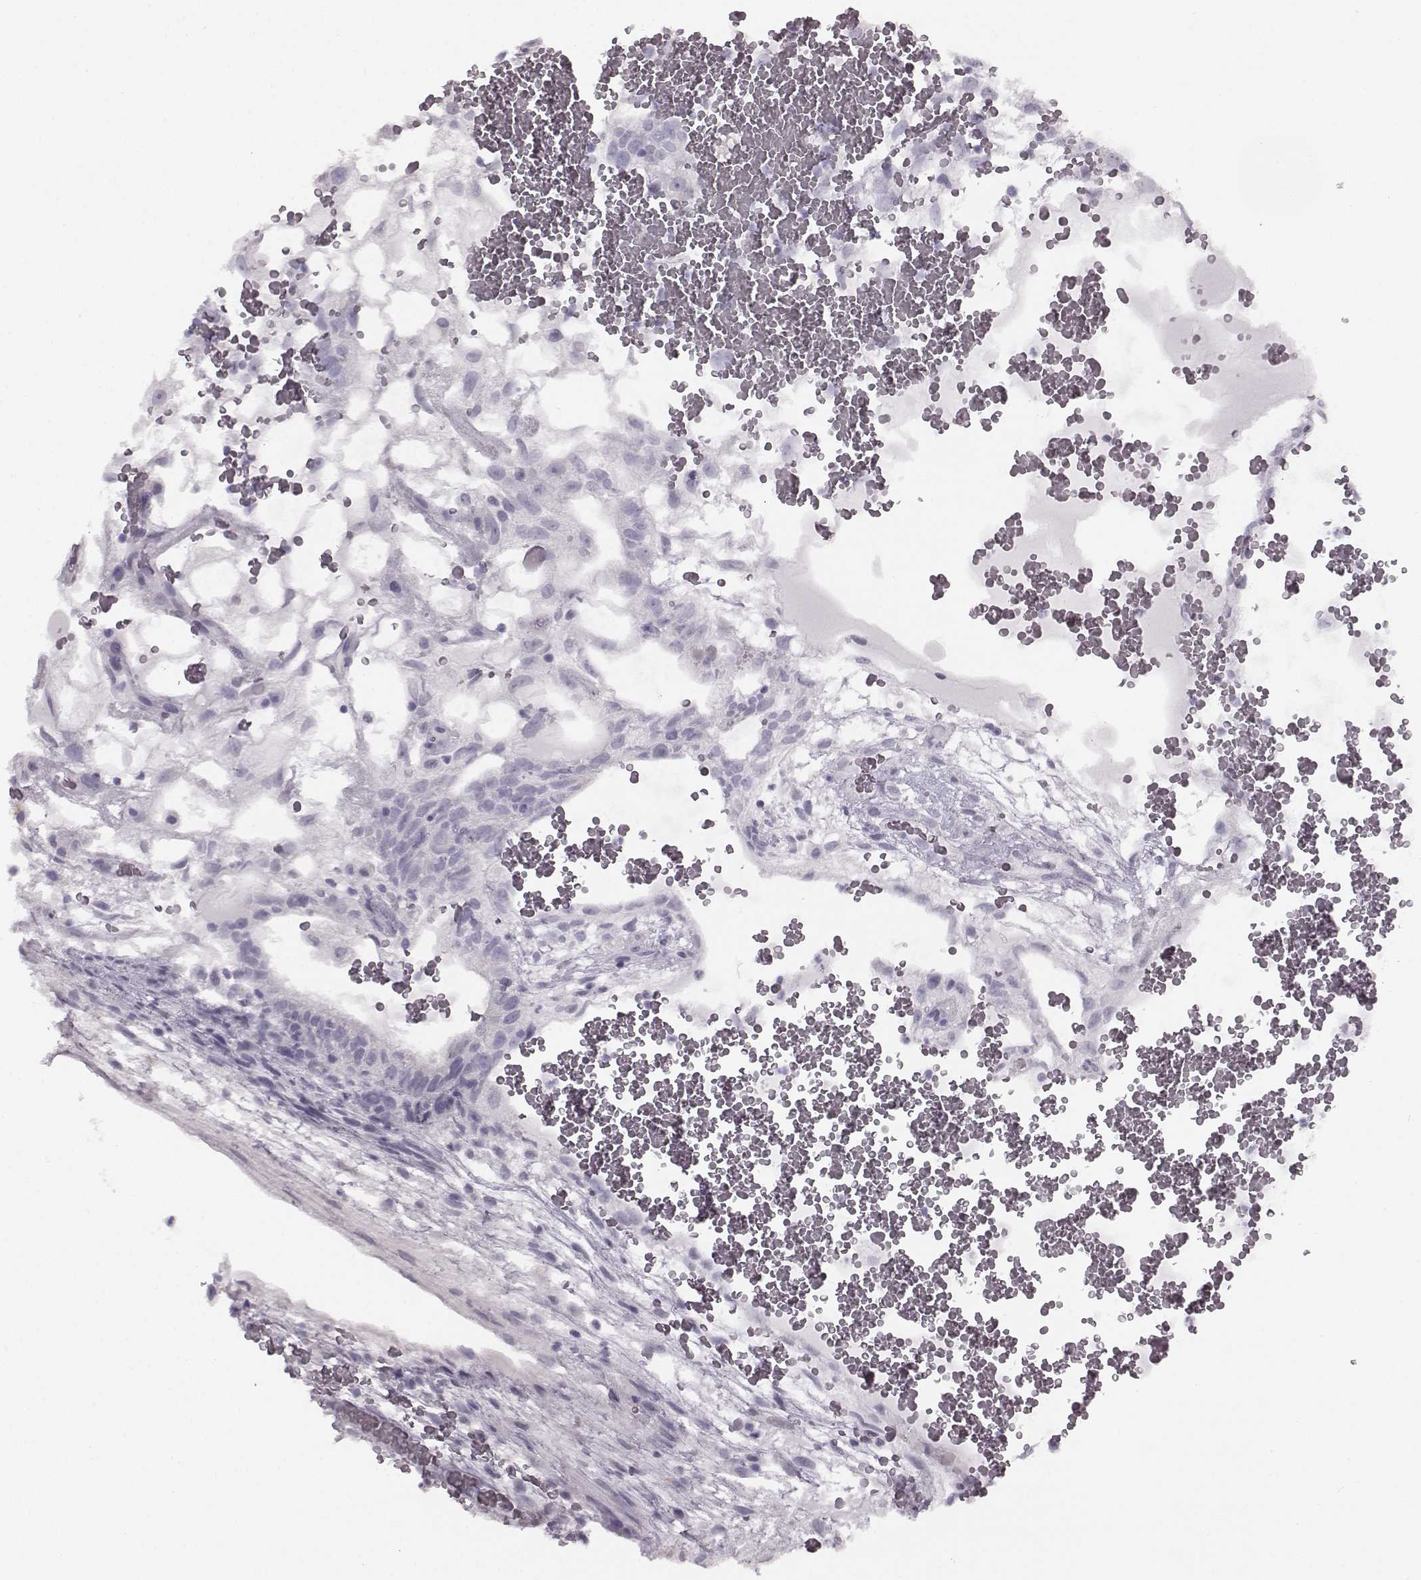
{"staining": {"intensity": "negative", "quantity": "none", "location": "none"}, "tissue": "testis cancer", "cell_type": "Tumor cells", "image_type": "cancer", "snomed": [{"axis": "morphology", "description": "Normal tissue, NOS"}, {"axis": "morphology", "description": "Carcinoma, Embryonal, NOS"}, {"axis": "topography", "description": "Testis"}], "caption": "This is an IHC image of testis embryonal carcinoma. There is no positivity in tumor cells.", "gene": "SEMG2", "patient": {"sex": "male", "age": 32}}